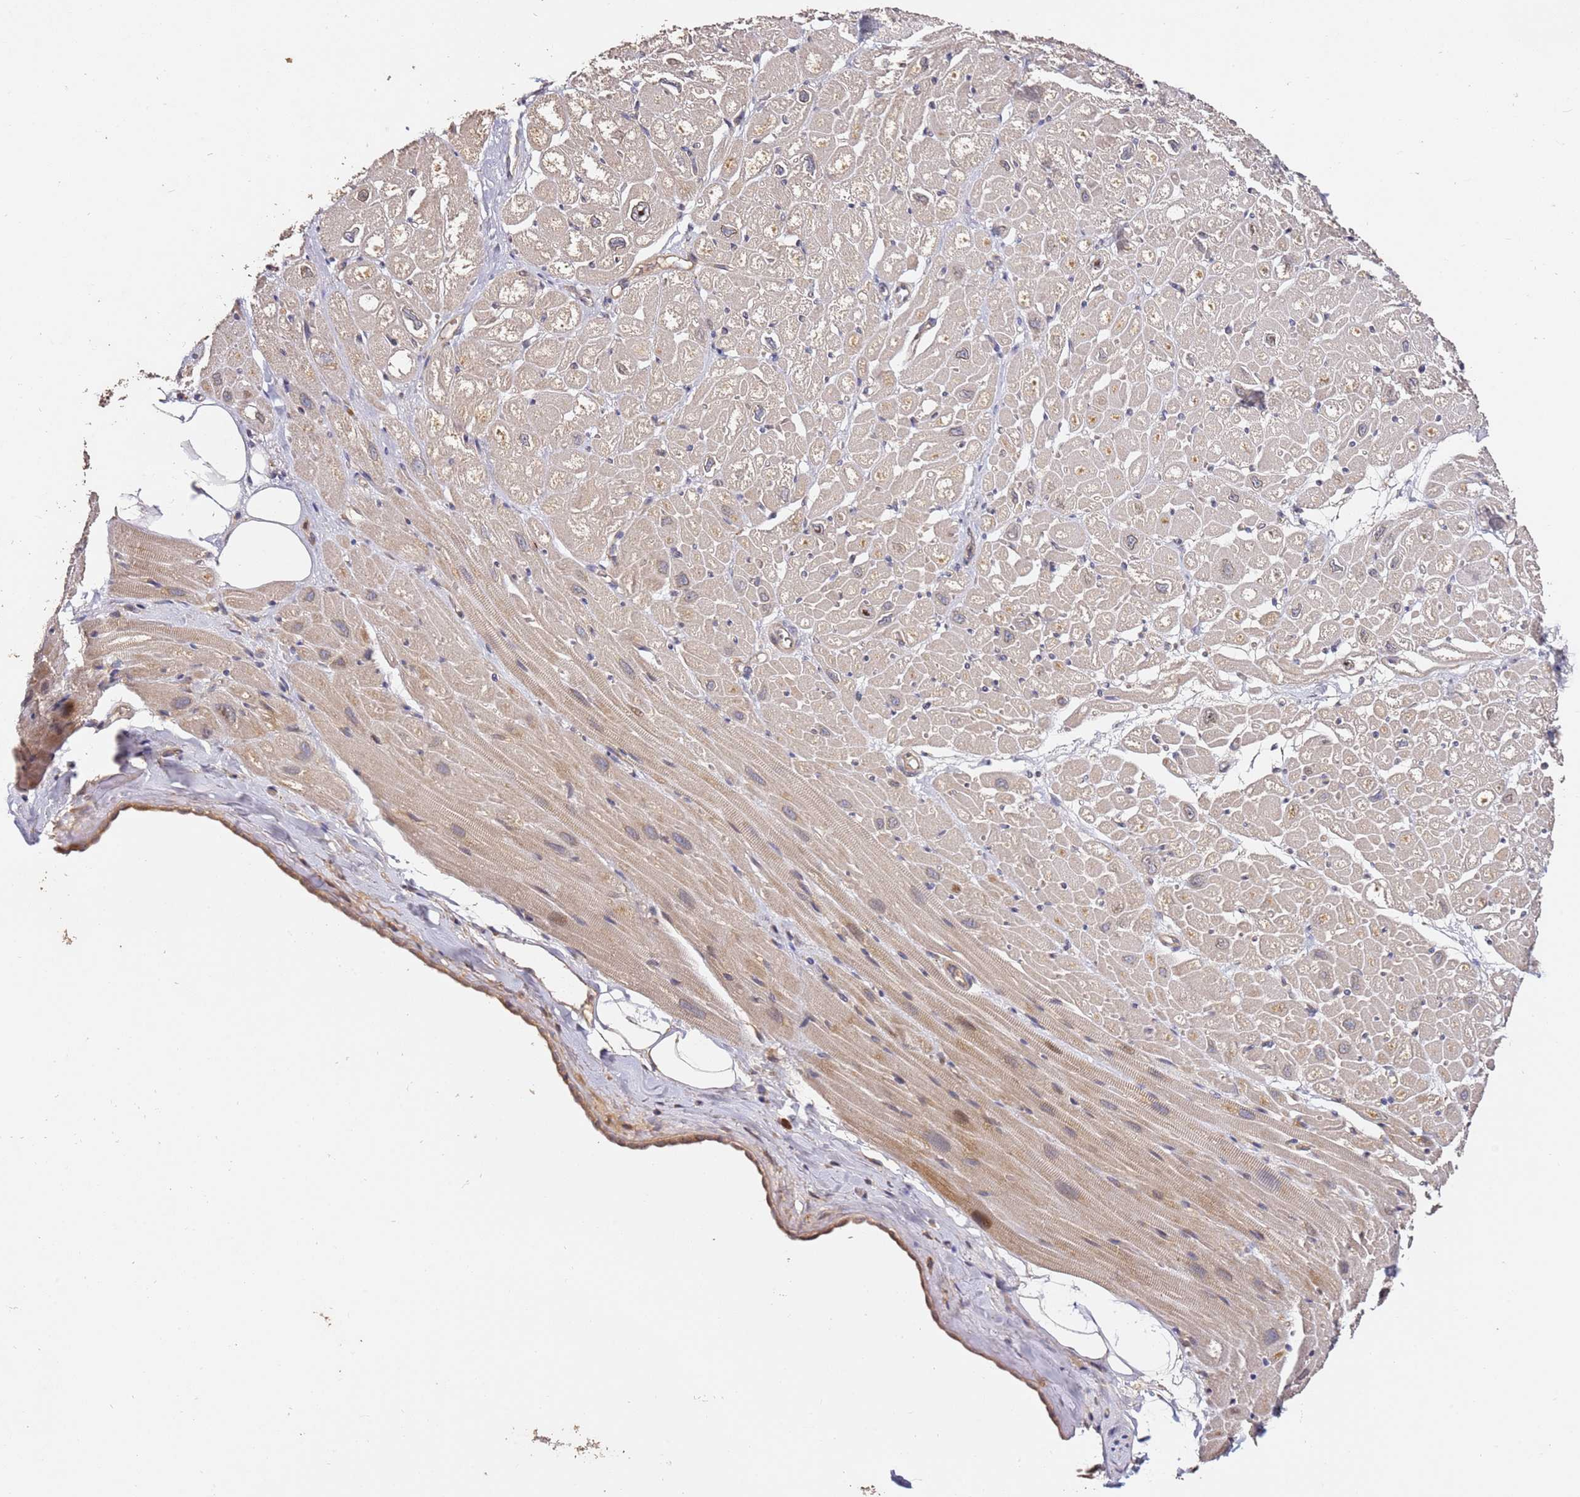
{"staining": {"intensity": "weak", "quantity": "25%-75%", "location": "cytoplasmic/membranous"}, "tissue": "heart muscle", "cell_type": "Cardiomyocytes", "image_type": "normal", "snomed": [{"axis": "morphology", "description": "Normal tissue, NOS"}, {"axis": "topography", "description": "Heart"}], "caption": "High-magnification brightfield microscopy of unremarkable heart muscle stained with DAB (3,3'-diaminobenzidine) (brown) and counterstained with hematoxylin (blue). cardiomyocytes exhibit weak cytoplasmic/membranous expression is appreciated in approximately25%-75% of cells.", "gene": "OSBPL2", "patient": {"sex": "male", "age": 50}}